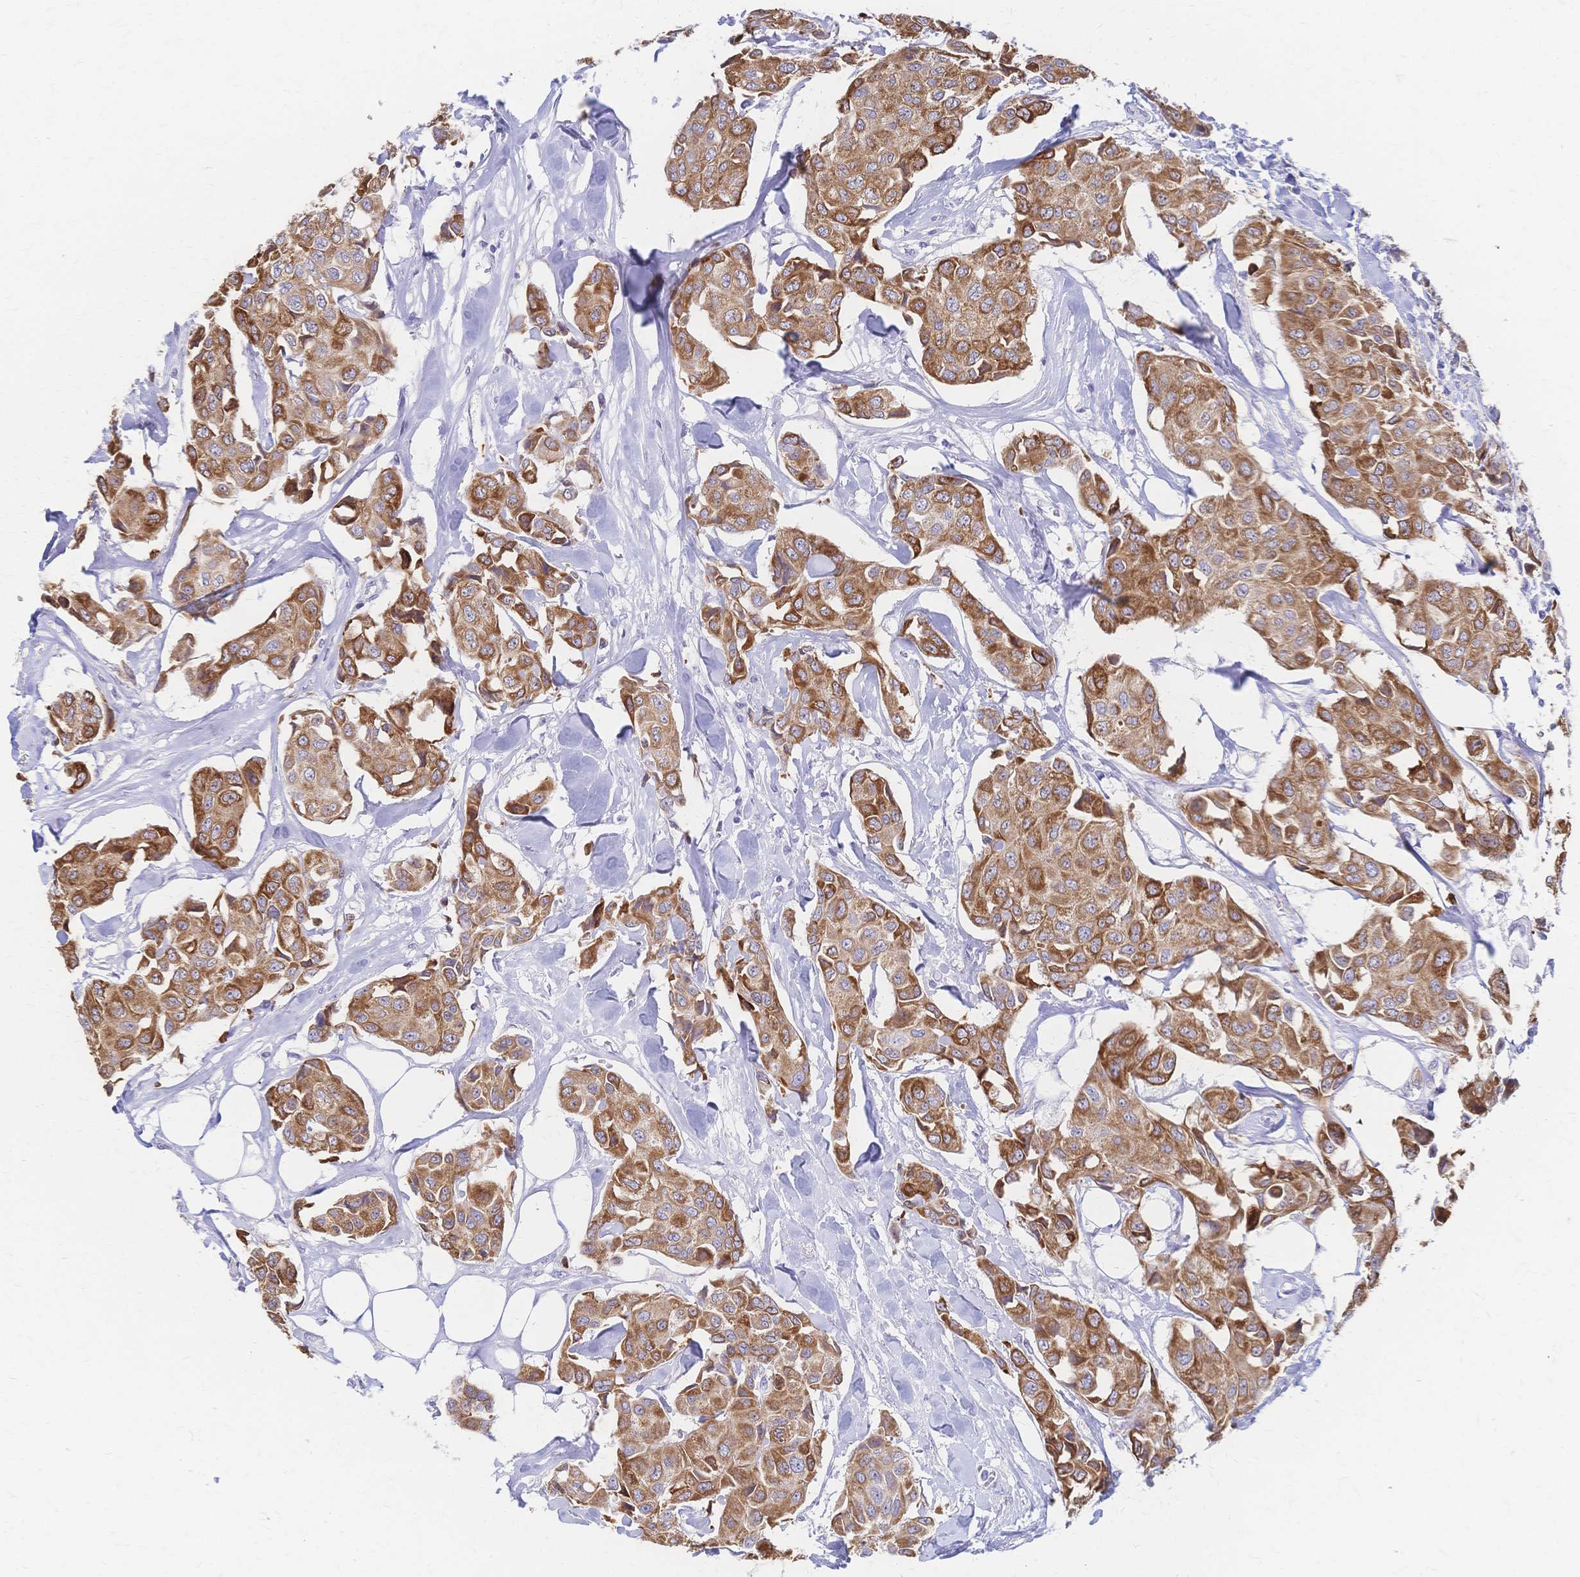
{"staining": {"intensity": "strong", "quantity": ">75%", "location": "cytoplasmic/membranous"}, "tissue": "breast cancer", "cell_type": "Tumor cells", "image_type": "cancer", "snomed": [{"axis": "morphology", "description": "Duct carcinoma"}, {"axis": "topography", "description": "Breast"}, {"axis": "topography", "description": "Lymph node"}], "caption": "About >75% of tumor cells in intraductal carcinoma (breast) exhibit strong cytoplasmic/membranous protein positivity as visualized by brown immunohistochemical staining.", "gene": "CYB5A", "patient": {"sex": "female", "age": 80}}